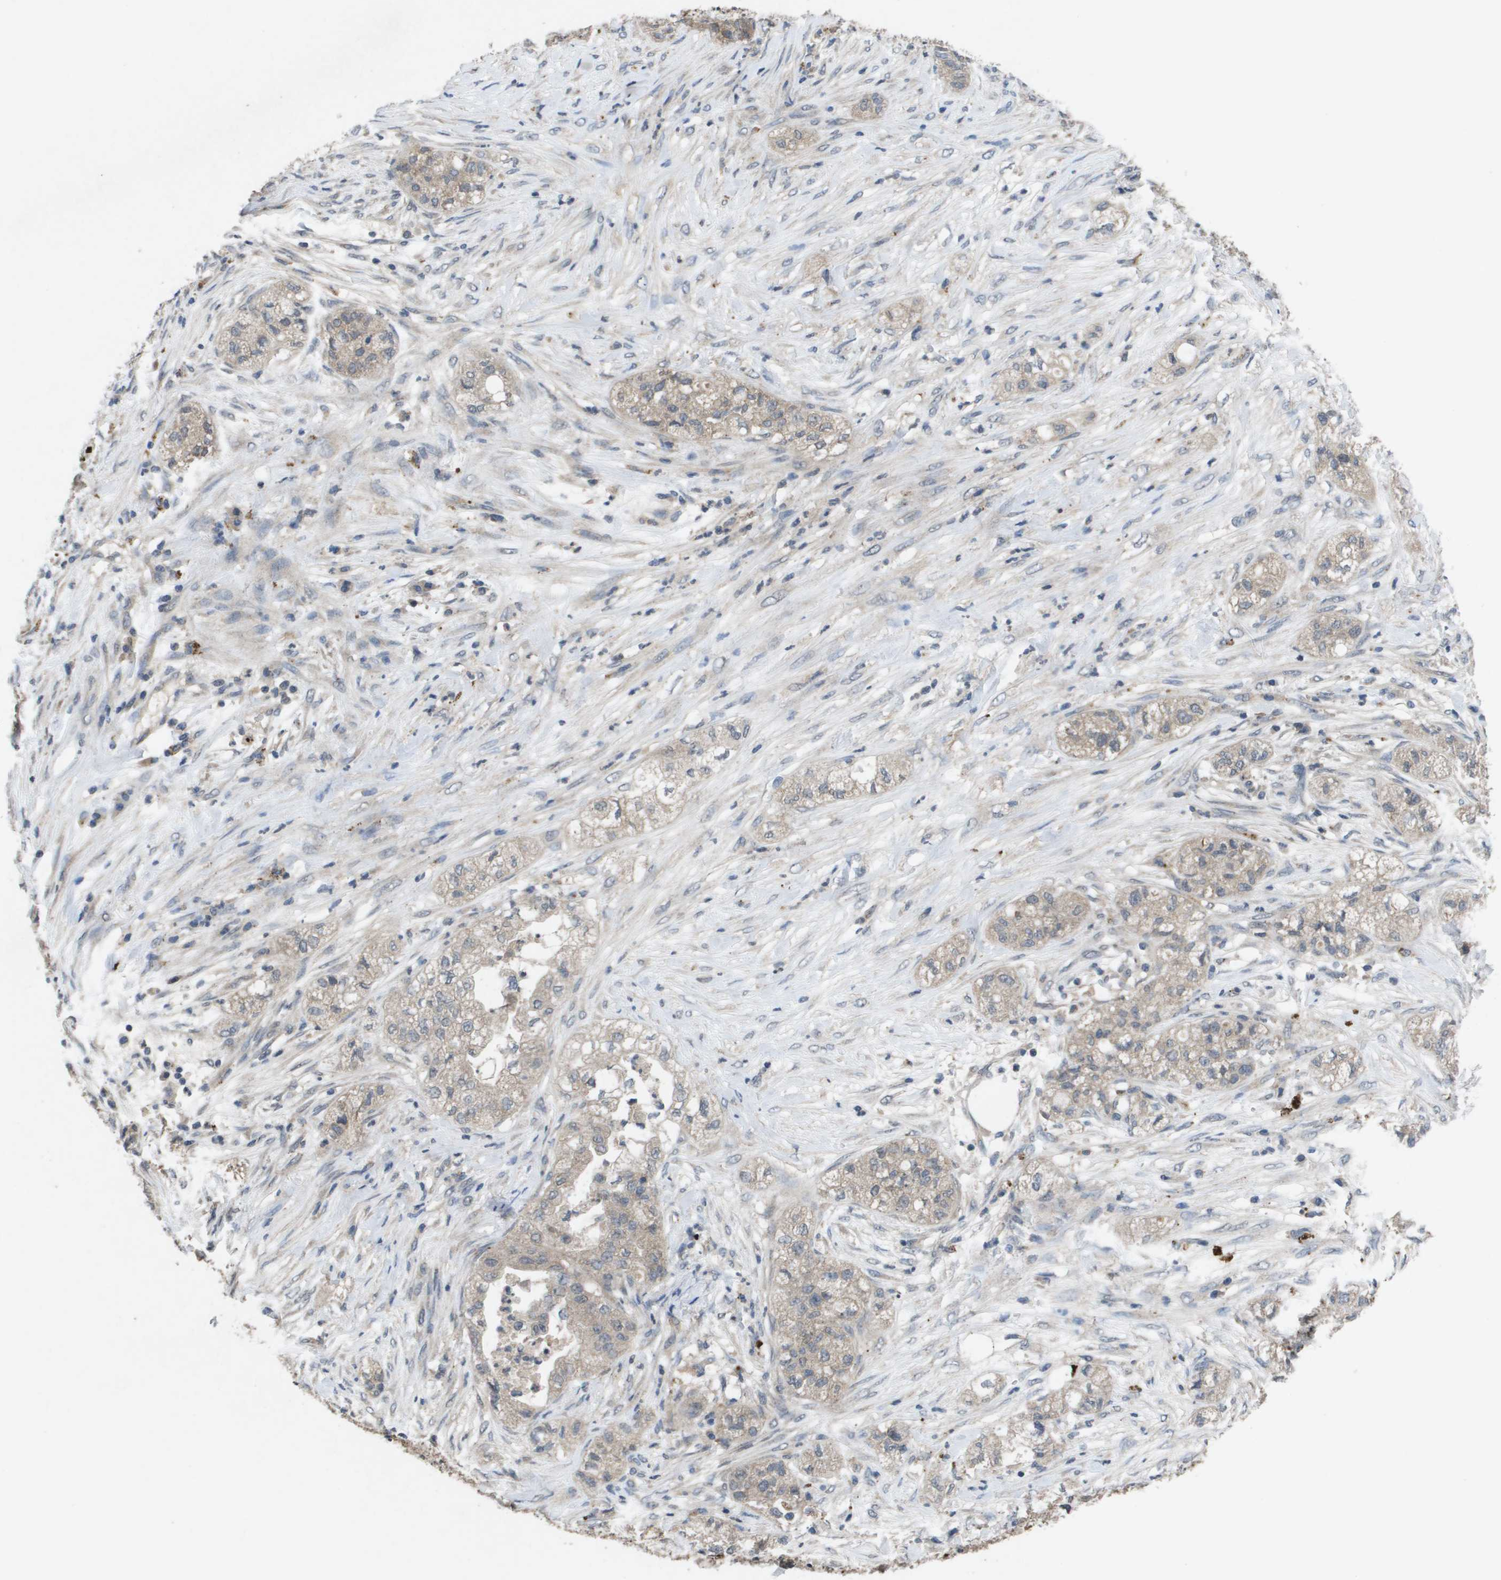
{"staining": {"intensity": "weak", "quantity": "<25%", "location": "cytoplasmic/membranous"}, "tissue": "pancreatic cancer", "cell_type": "Tumor cells", "image_type": "cancer", "snomed": [{"axis": "morphology", "description": "Adenocarcinoma, NOS"}, {"axis": "topography", "description": "Pancreas"}], "caption": "Adenocarcinoma (pancreatic) was stained to show a protein in brown. There is no significant positivity in tumor cells.", "gene": "PROC", "patient": {"sex": "female", "age": 78}}